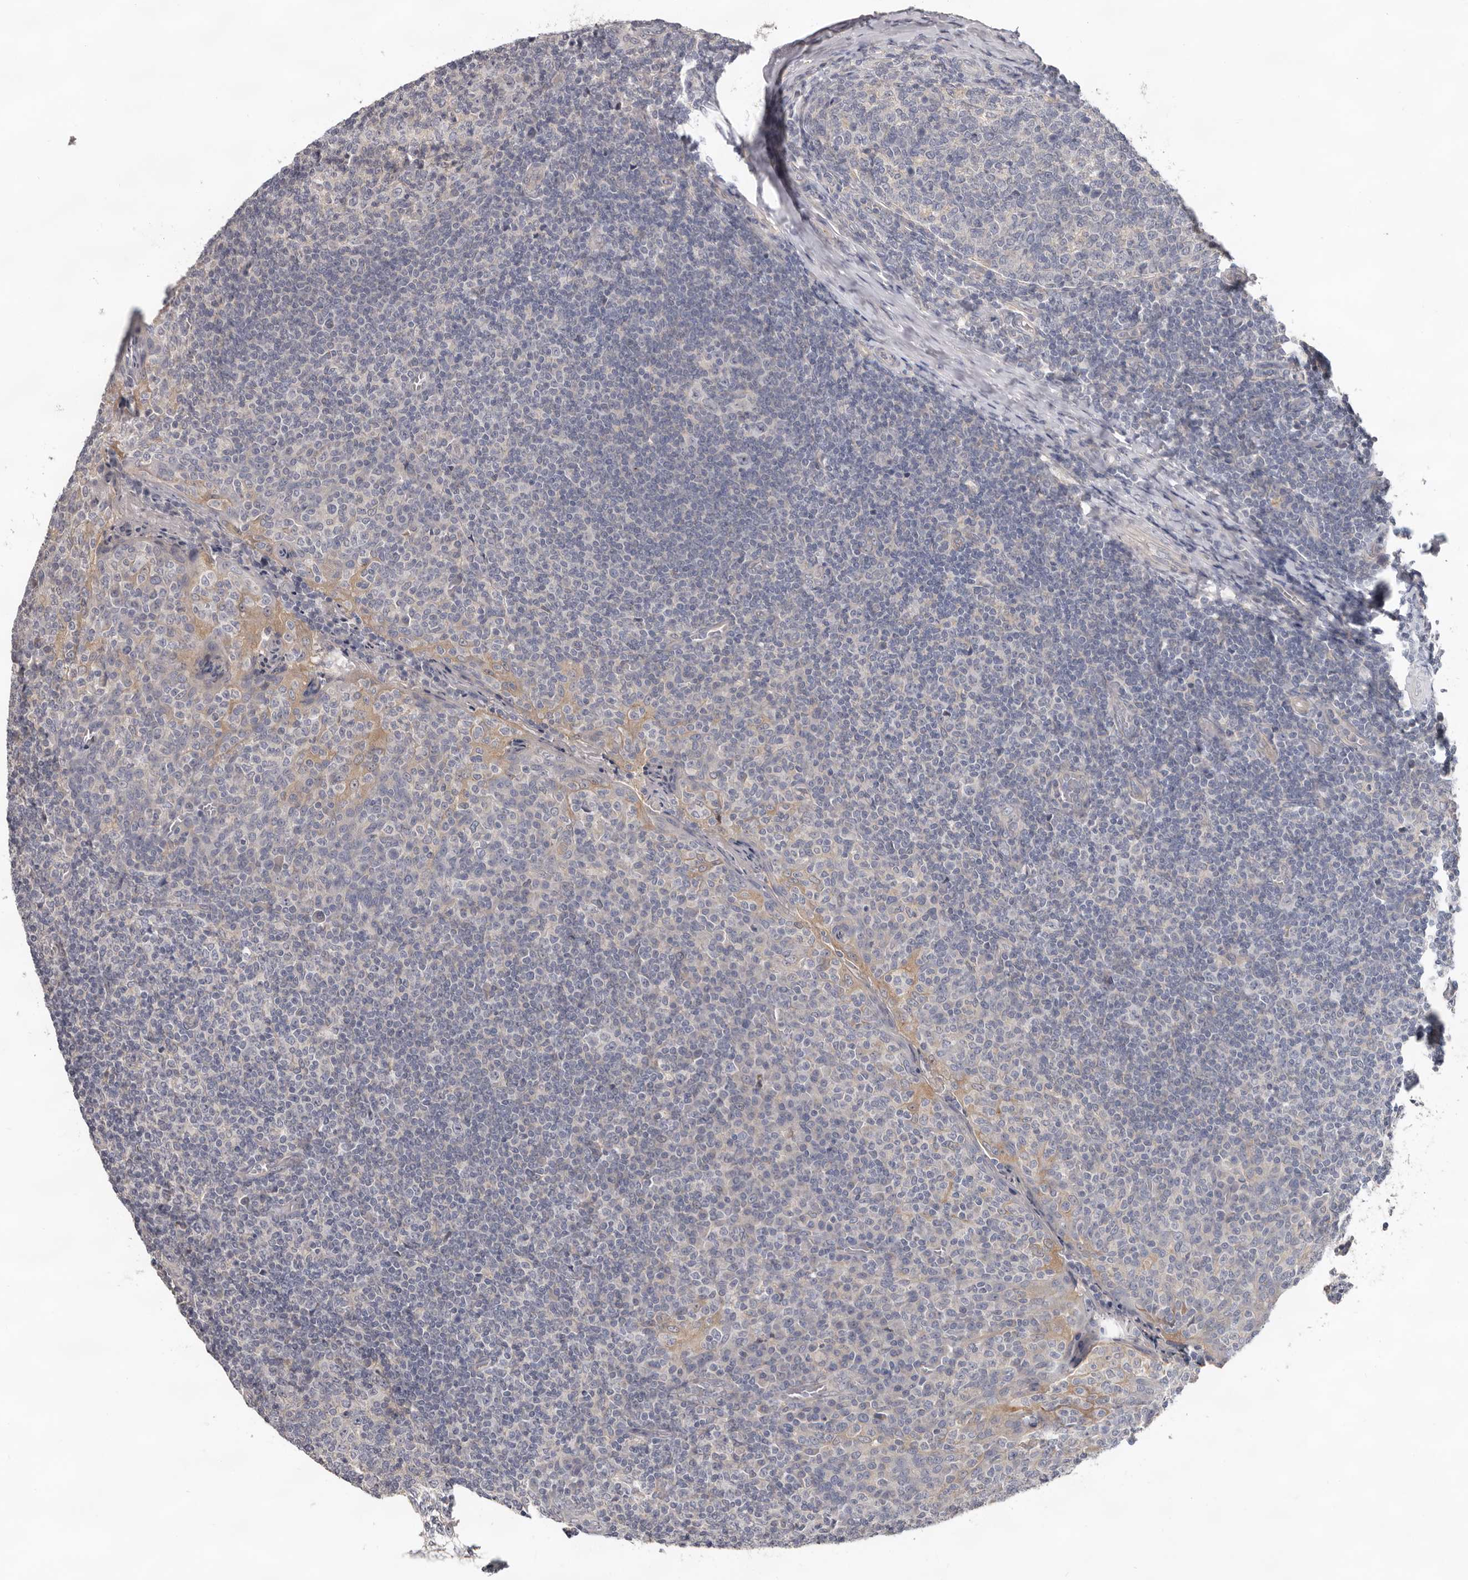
{"staining": {"intensity": "weak", "quantity": "25%-75%", "location": "cytoplasmic/membranous"}, "tissue": "tonsil", "cell_type": "Germinal center cells", "image_type": "normal", "snomed": [{"axis": "morphology", "description": "Normal tissue, NOS"}, {"axis": "topography", "description": "Tonsil"}], "caption": "Weak cytoplasmic/membranous expression for a protein is identified in about 25%-75% of germinal center cells of unremarkable tonsil using IHC.", "gene": "HINT3", "patient": {"sex": "female", "age": 19}}